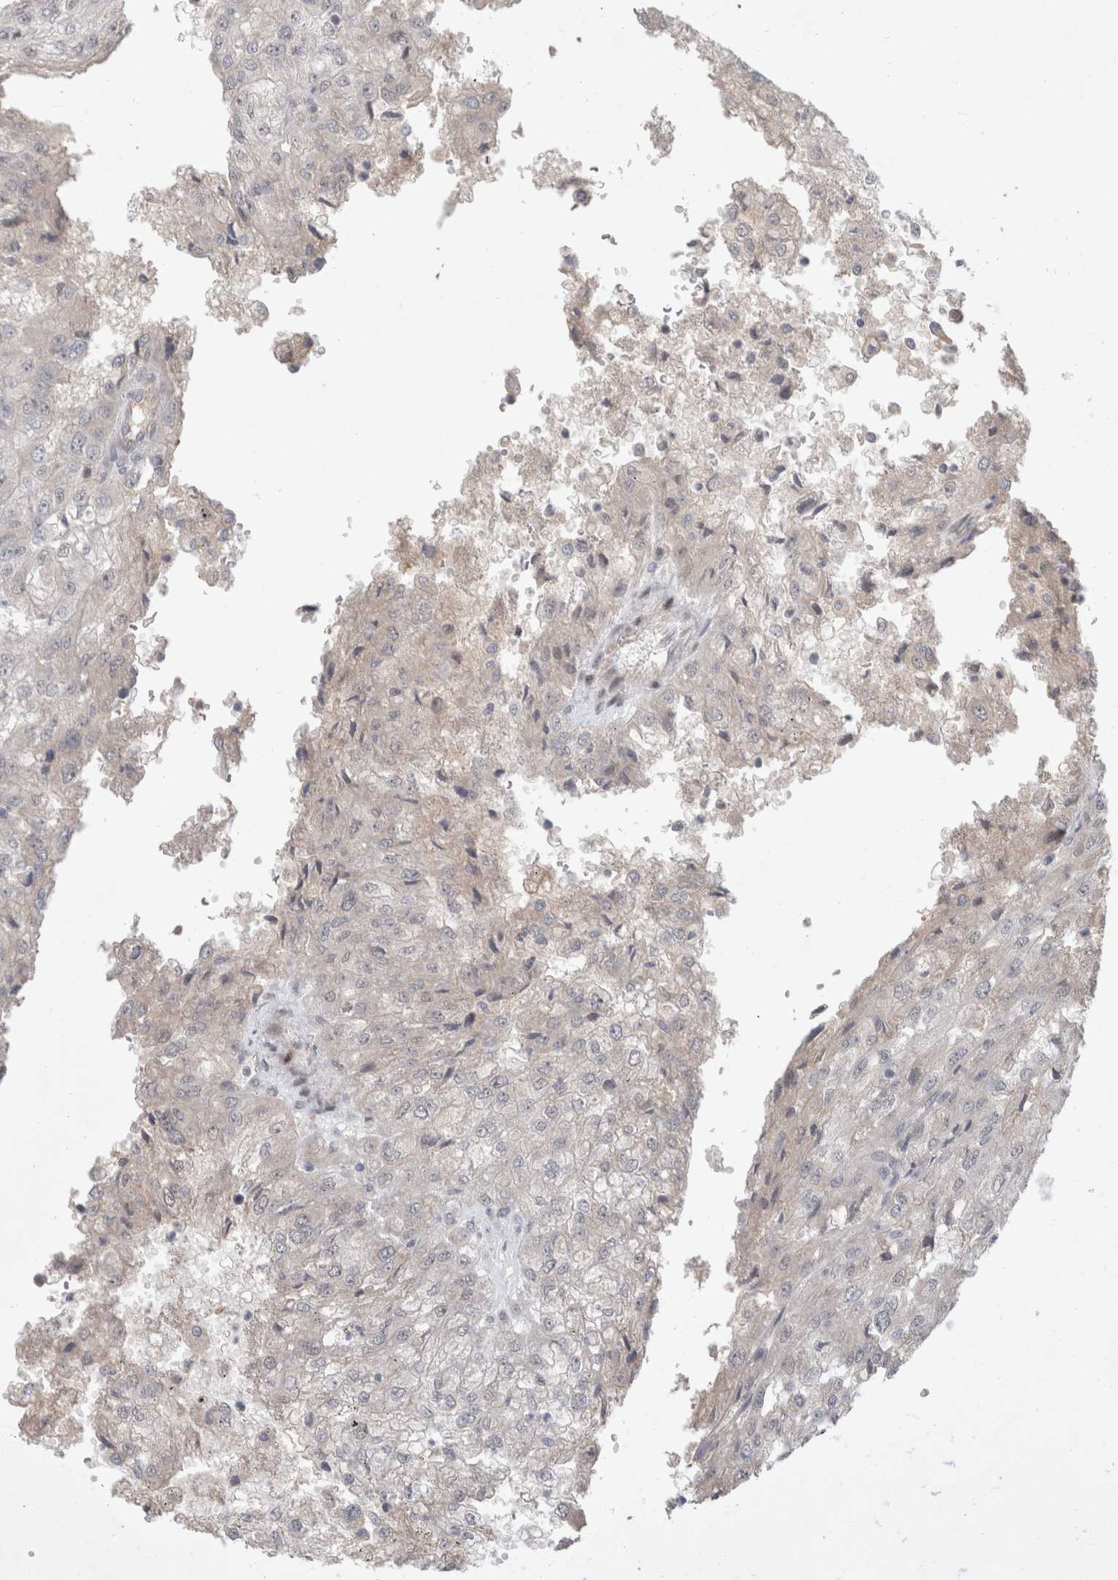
{"staining": {"intensity": "negative", "quantity": "none", "location": "none"}, "tissue": "renal cancer", "cell_type": "Tumor cells", "image_type": "cancer", "snomed": [{"axis": "morphology", "description": "Adenocarcinoma, NOS"}, {"axis": "topography", "description": "Kidney"}], "caption": "The immunohistochemistry image has no significant positivity in tumor cells of renal adenocarcinoma tissue. (Brightfield microscopy of DAB immunohistochemistry at high magnification).", "gene": "RASAL2", "patient": {"sex": "female", "age": 54}}